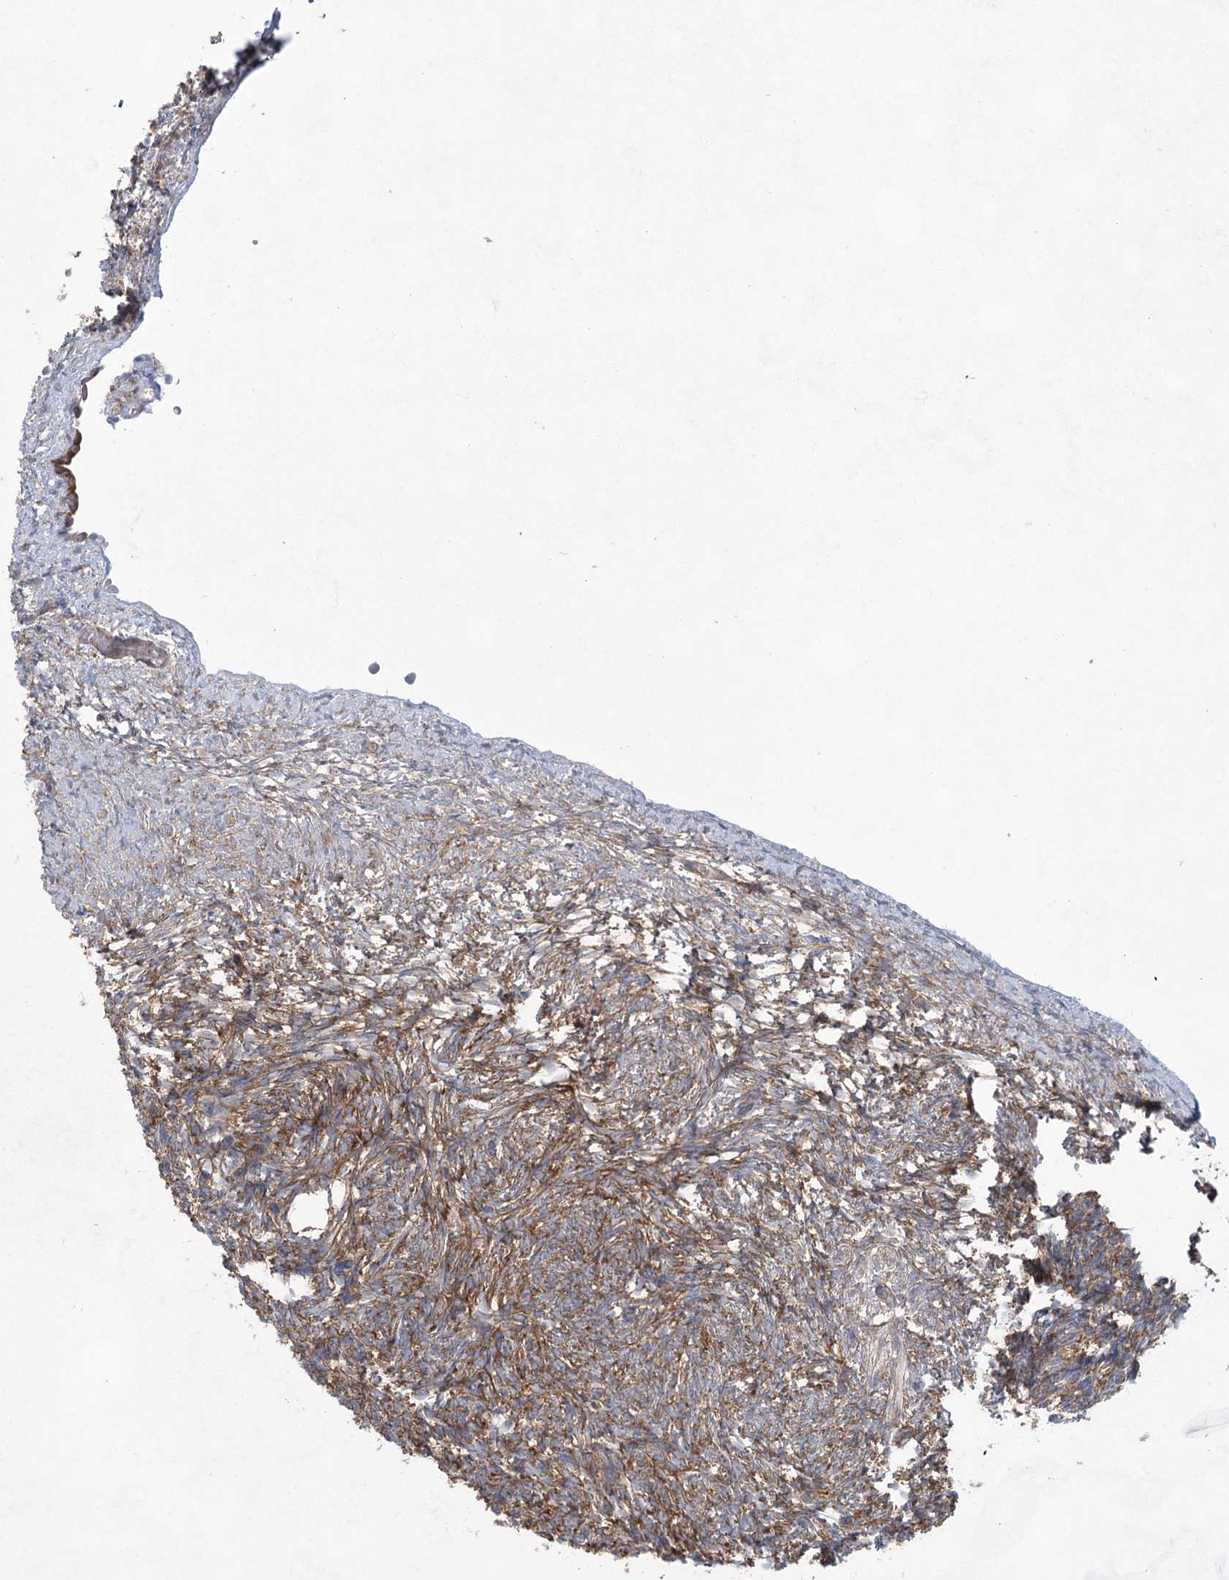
{"staining": {"intensity": "moderate", "quantity": ">75%", "location": "cytoplasmic/membranous"}, "tissue": "ovary", "cell_type": "Follicle cells", "image_type": "normal", "snomed": [{"axis": "morphology", "description": "Normal tissue, NOS"}, {"axis": "topography", "description": "Ovary"}], "caption": "Immunohistochemical staining of normal ovary exhibits moderate cytoplasmic/membranous protein staining in approximately >75% of follicle cells.", "gene": "EIF3A", "patient": {"sex": "female", "age": 34}}